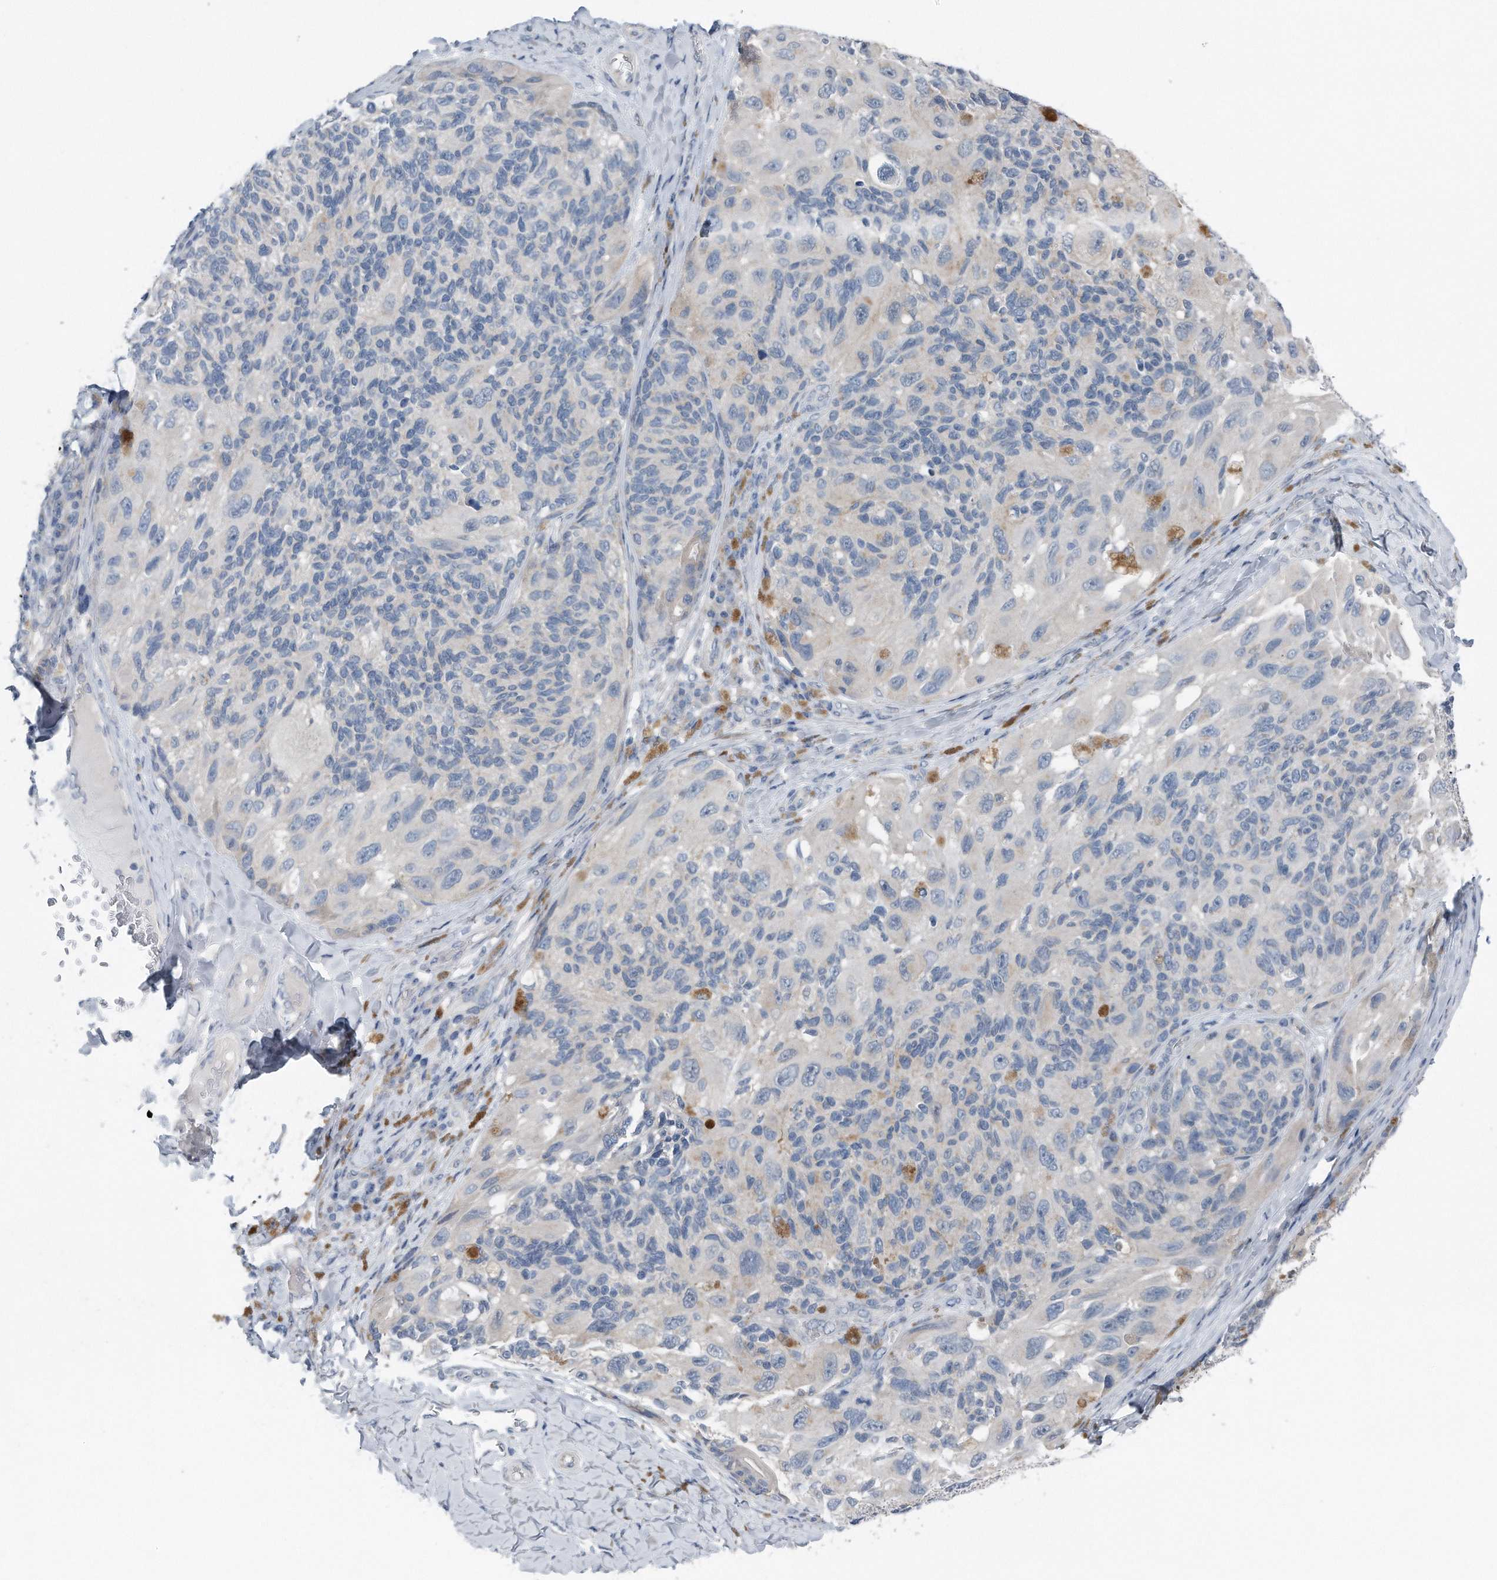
{"staining": {"intensity": "negative", "quantity": "none", "location": "none"}, "tissue": "melanoma", "cell_type": "Tumor cells", "image_type": "cancer", "snomed": [{"axis": "morphology", "description": "Malignant melanoma, NOS"}, {"axis": "topography", "description": "Skin"}], "caption": "Micrograph shows no protein staining in tumor cells of malignant melanoma tissue.", "gene": "YRDC", "patient": {"sex": "female", "age": 73}}